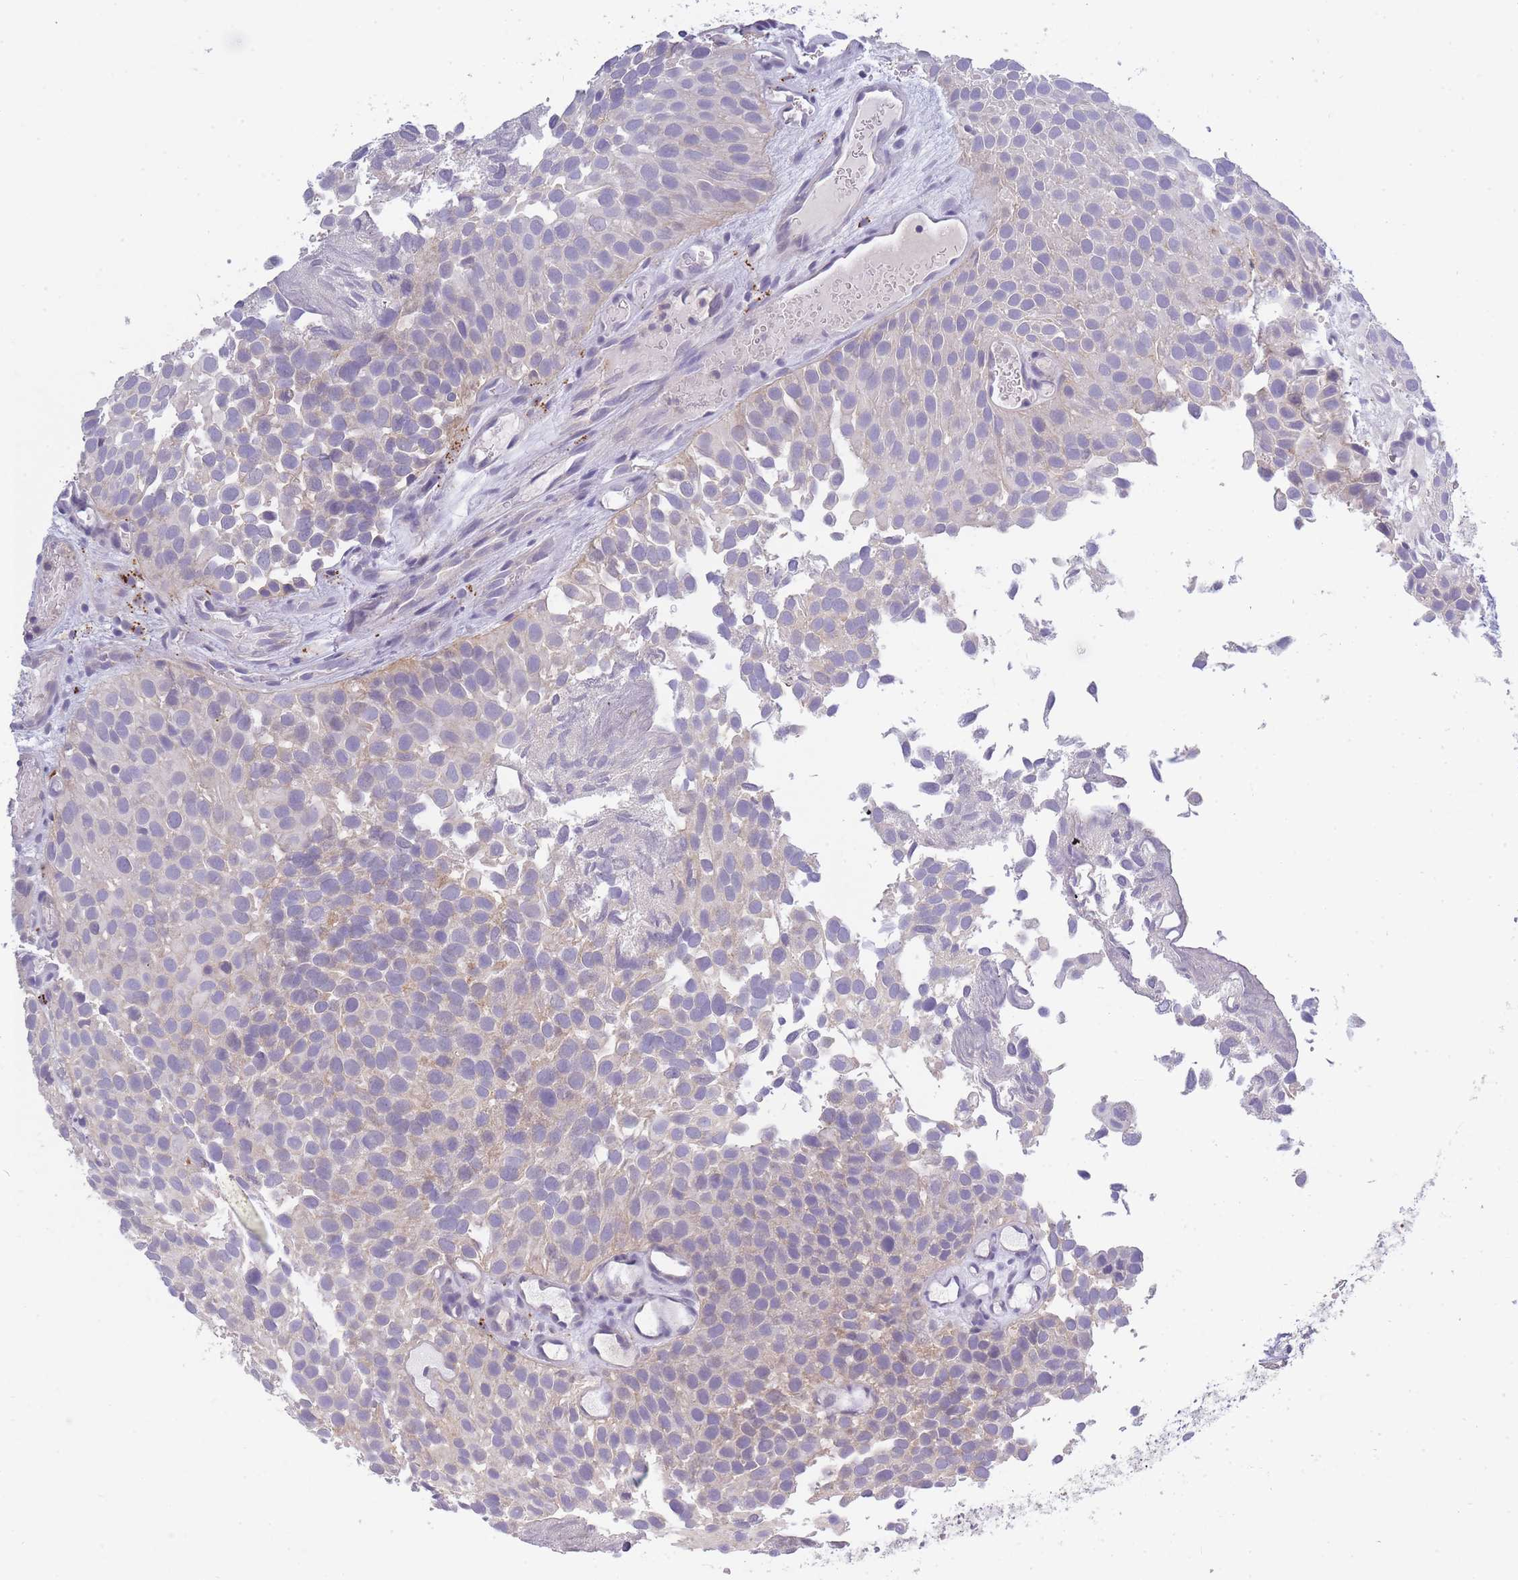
{"staining": {"intensity": "negative", "quantity": "none", "location": "none"}, "tissue": "urothelial cancer", "cell_type": "Tumor cells", "image_type": "cancer", "snomed": [{"axis": "morphology", "description": "Urothelial carcinoma, Low grade"}, {"axis": "topography", "description": "Urinary bladder"}], "caption": "Low-grade urothelial carcinoma was stained to show a protein in brown. There is no significant positivity in tumor cells. (DAB (3,3'-diaminobenzidine) immunohistochemistry (IHC) visualized using brightfield microscopy, high magnification).", "gene": "TRIM61", "patient": {"sex": "male", "age": 88}}